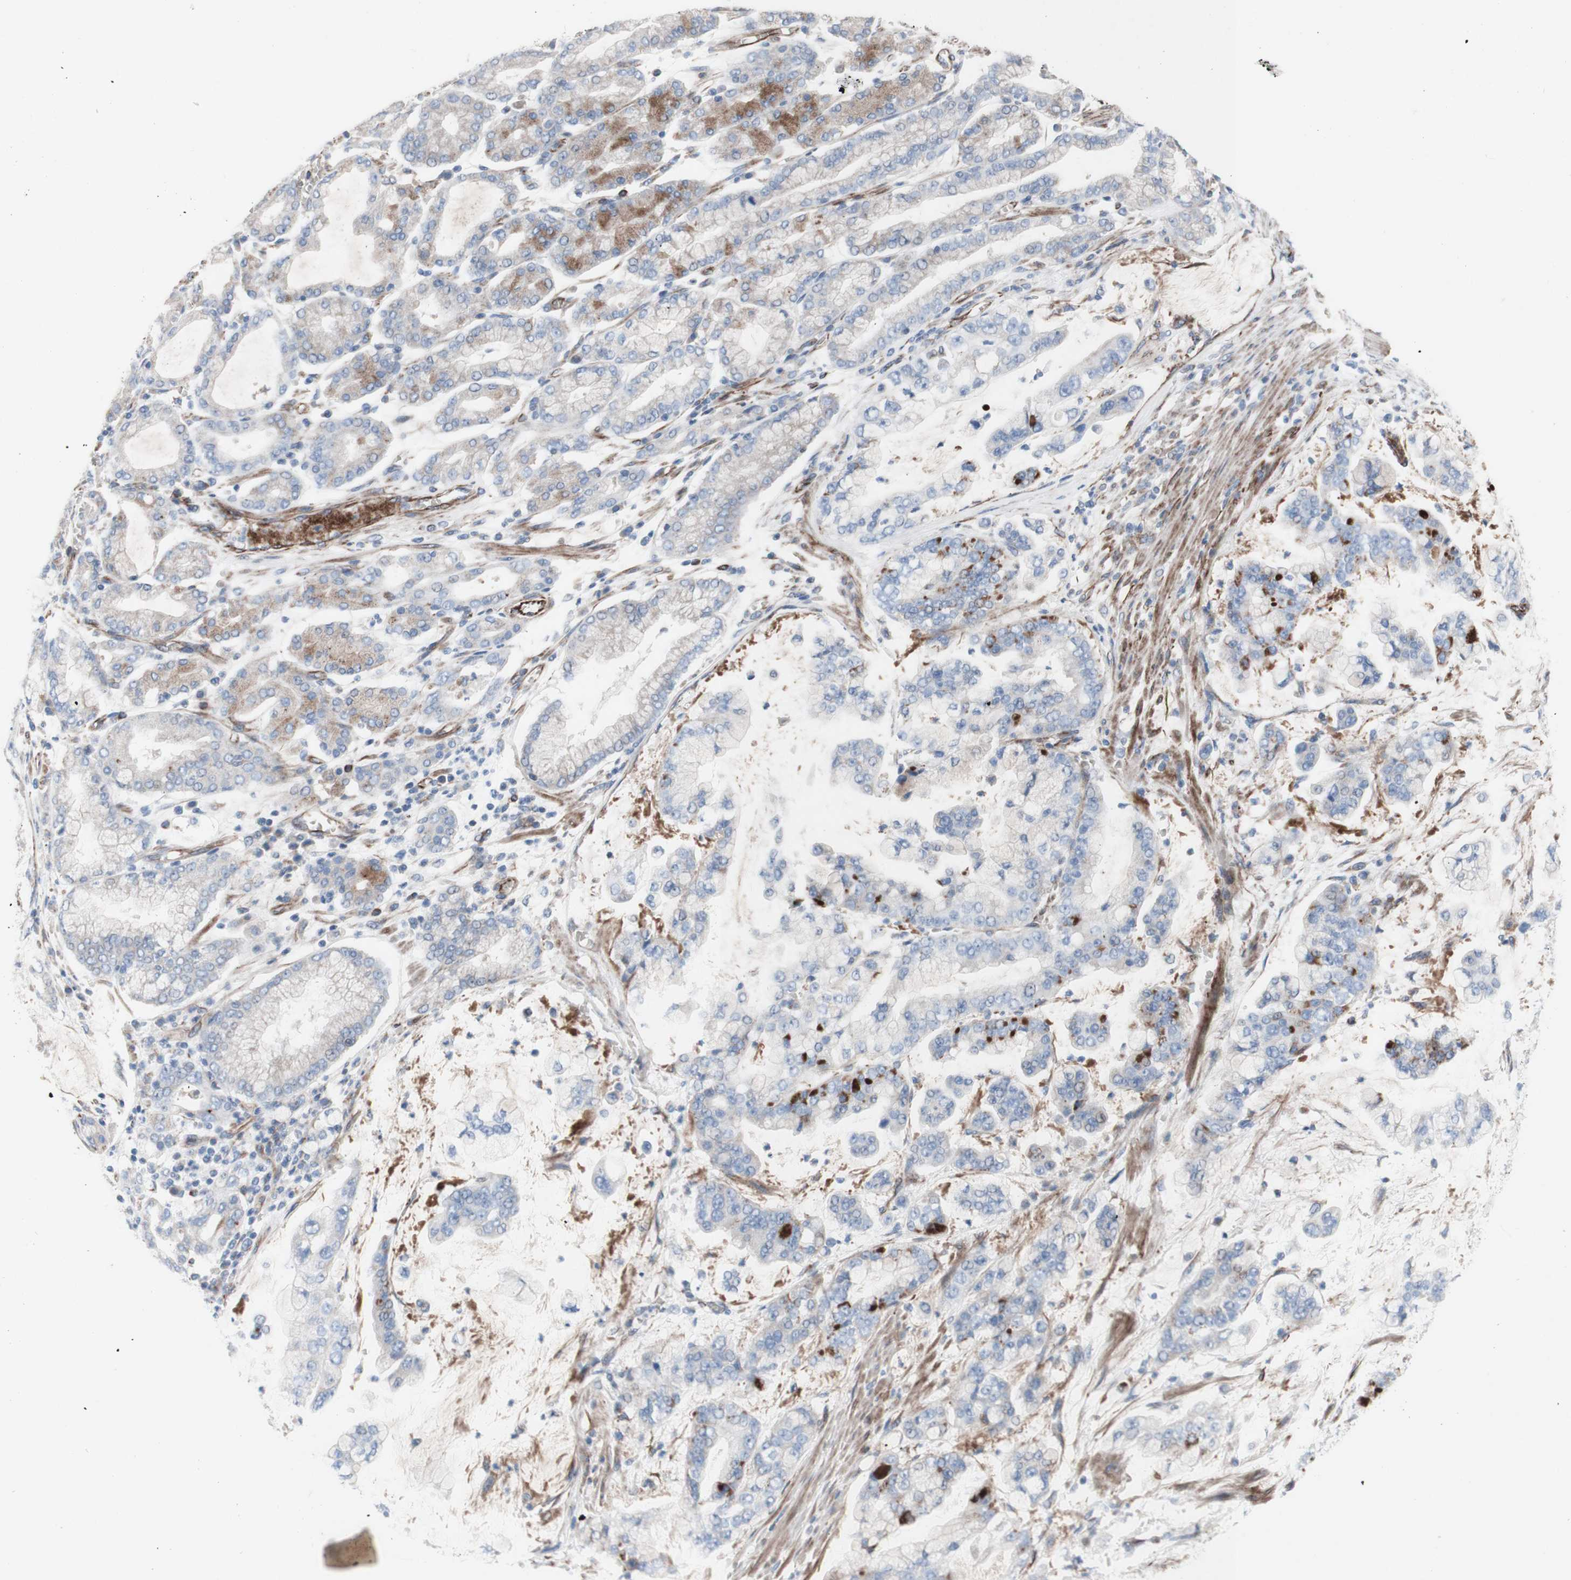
{"staining": {"intensity": "weak", "quantity": "<25%", "location": "cytoplasmic/membranous"}, "tissue": "stomach cancer", "cell_type": "Tumor cells", "image_type": "cancer", "snomed": [{"axis": "morphology", "description": "Normal tissue, NOS"}, {"axis": "morphology", "description": "Adenocarcinoma, NOS"}, {"axis": "topography", "description": "Stomach, upper"}, {"axis": "topography", "description": "Stomach"}], "caption": "DAB (3,3'-diaminobenzidine) immunohistochemical staining of human adenocarcinoma (stomach) demonstrates no significant positivity in tumor cells.", "gene": "AGPAT5", "patient": {"sex": "male", "age": 76}}